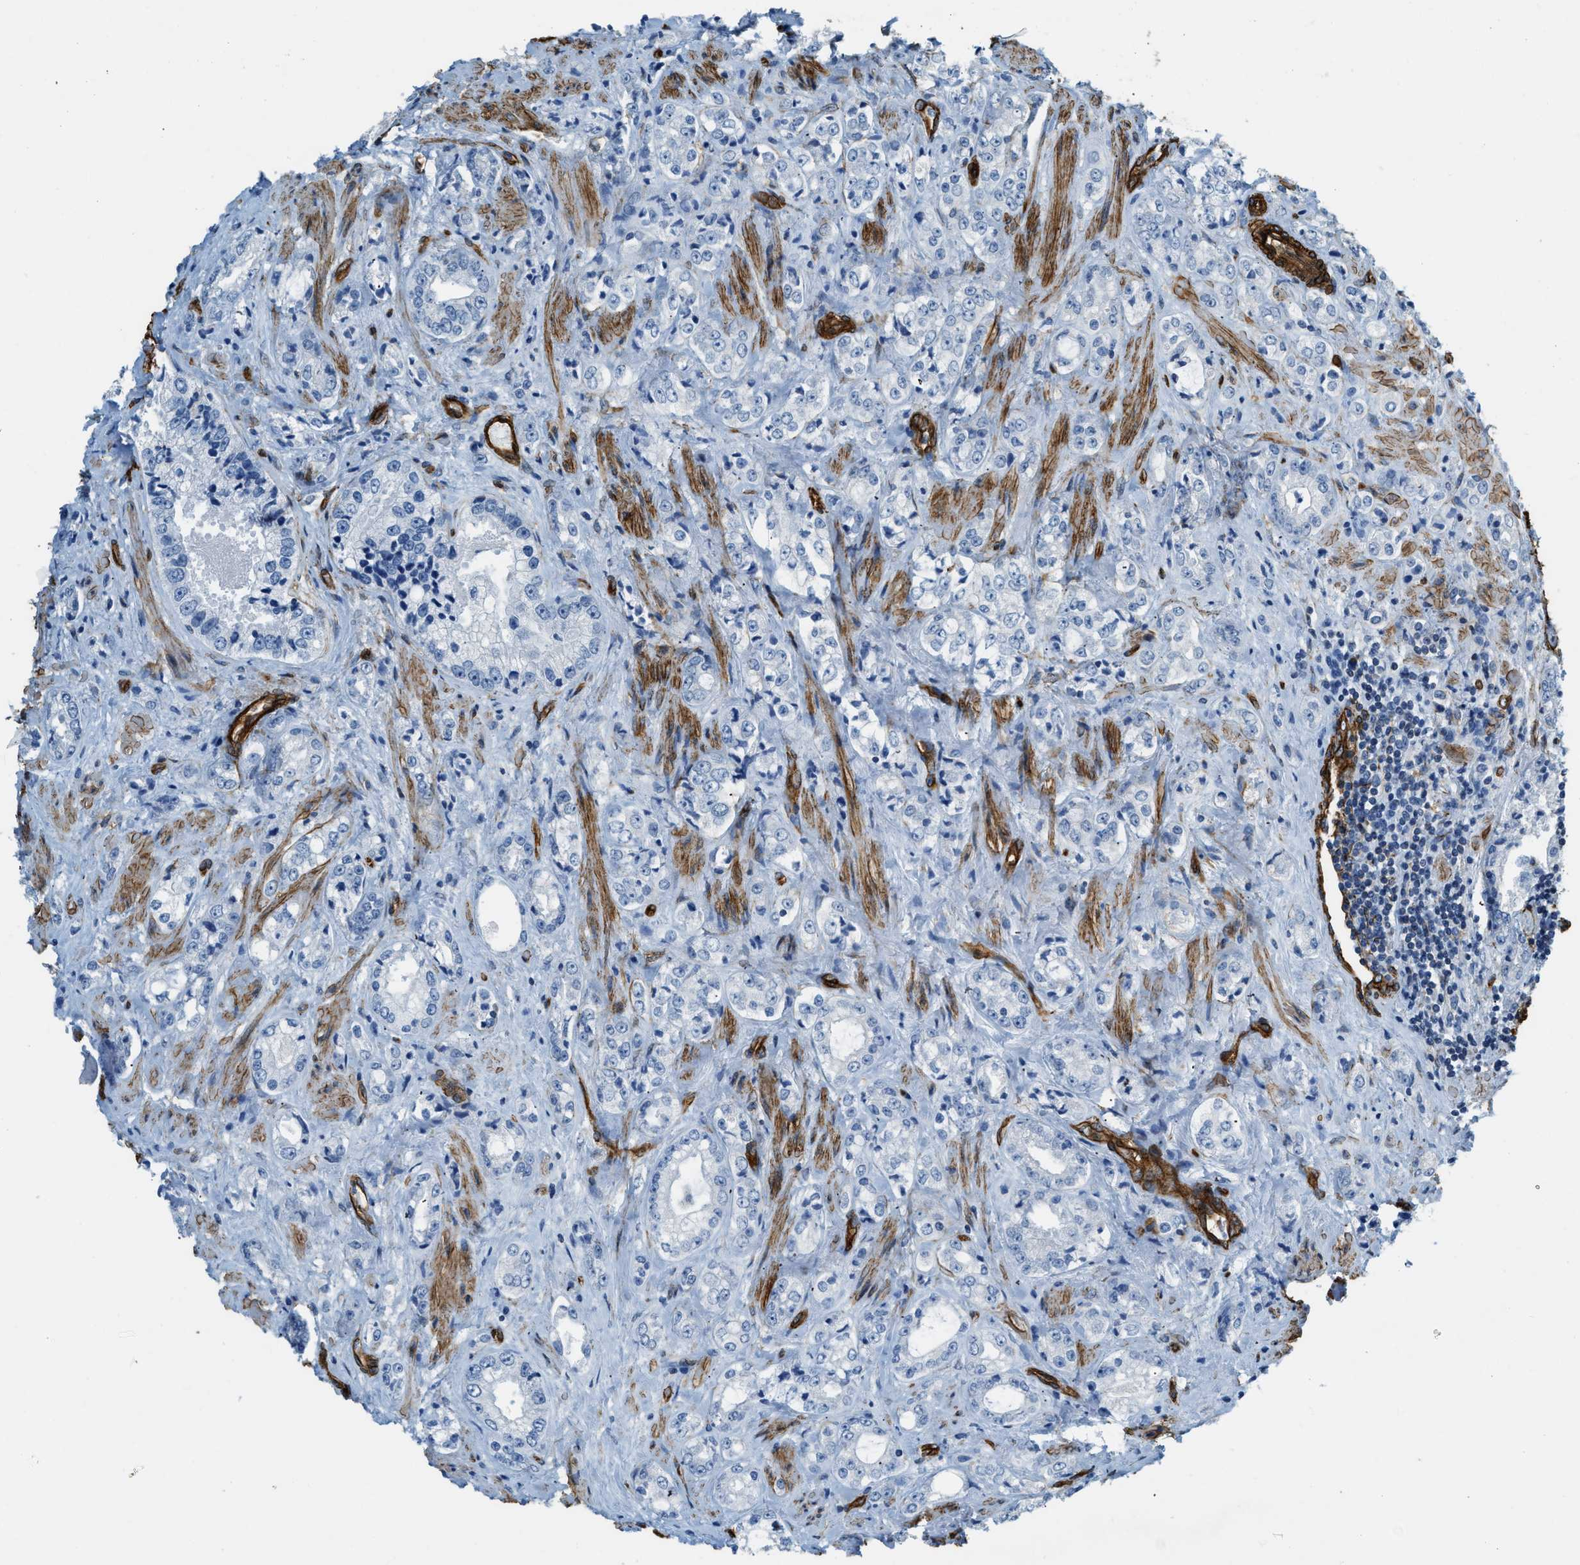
{"staining": {"intensity": "negative", "quantity": "none", "location": "none"}, "tissue": "prostate cancer", "cell_type": "Tumor cells", "image_type": "cancer", "snomed": [{"axis": "morphology", "description": "Adenocarcinoma, High grade"}, {"axis": "topography", "description": "Prostate"}], "caption": "Immunohistochemical staining of human prostate cancer exhibits no significant expression in tumor cells. Nuclei are stained in blue.", "gene": "TMEM43", "patient": {"sex": "male", "age": 61}}